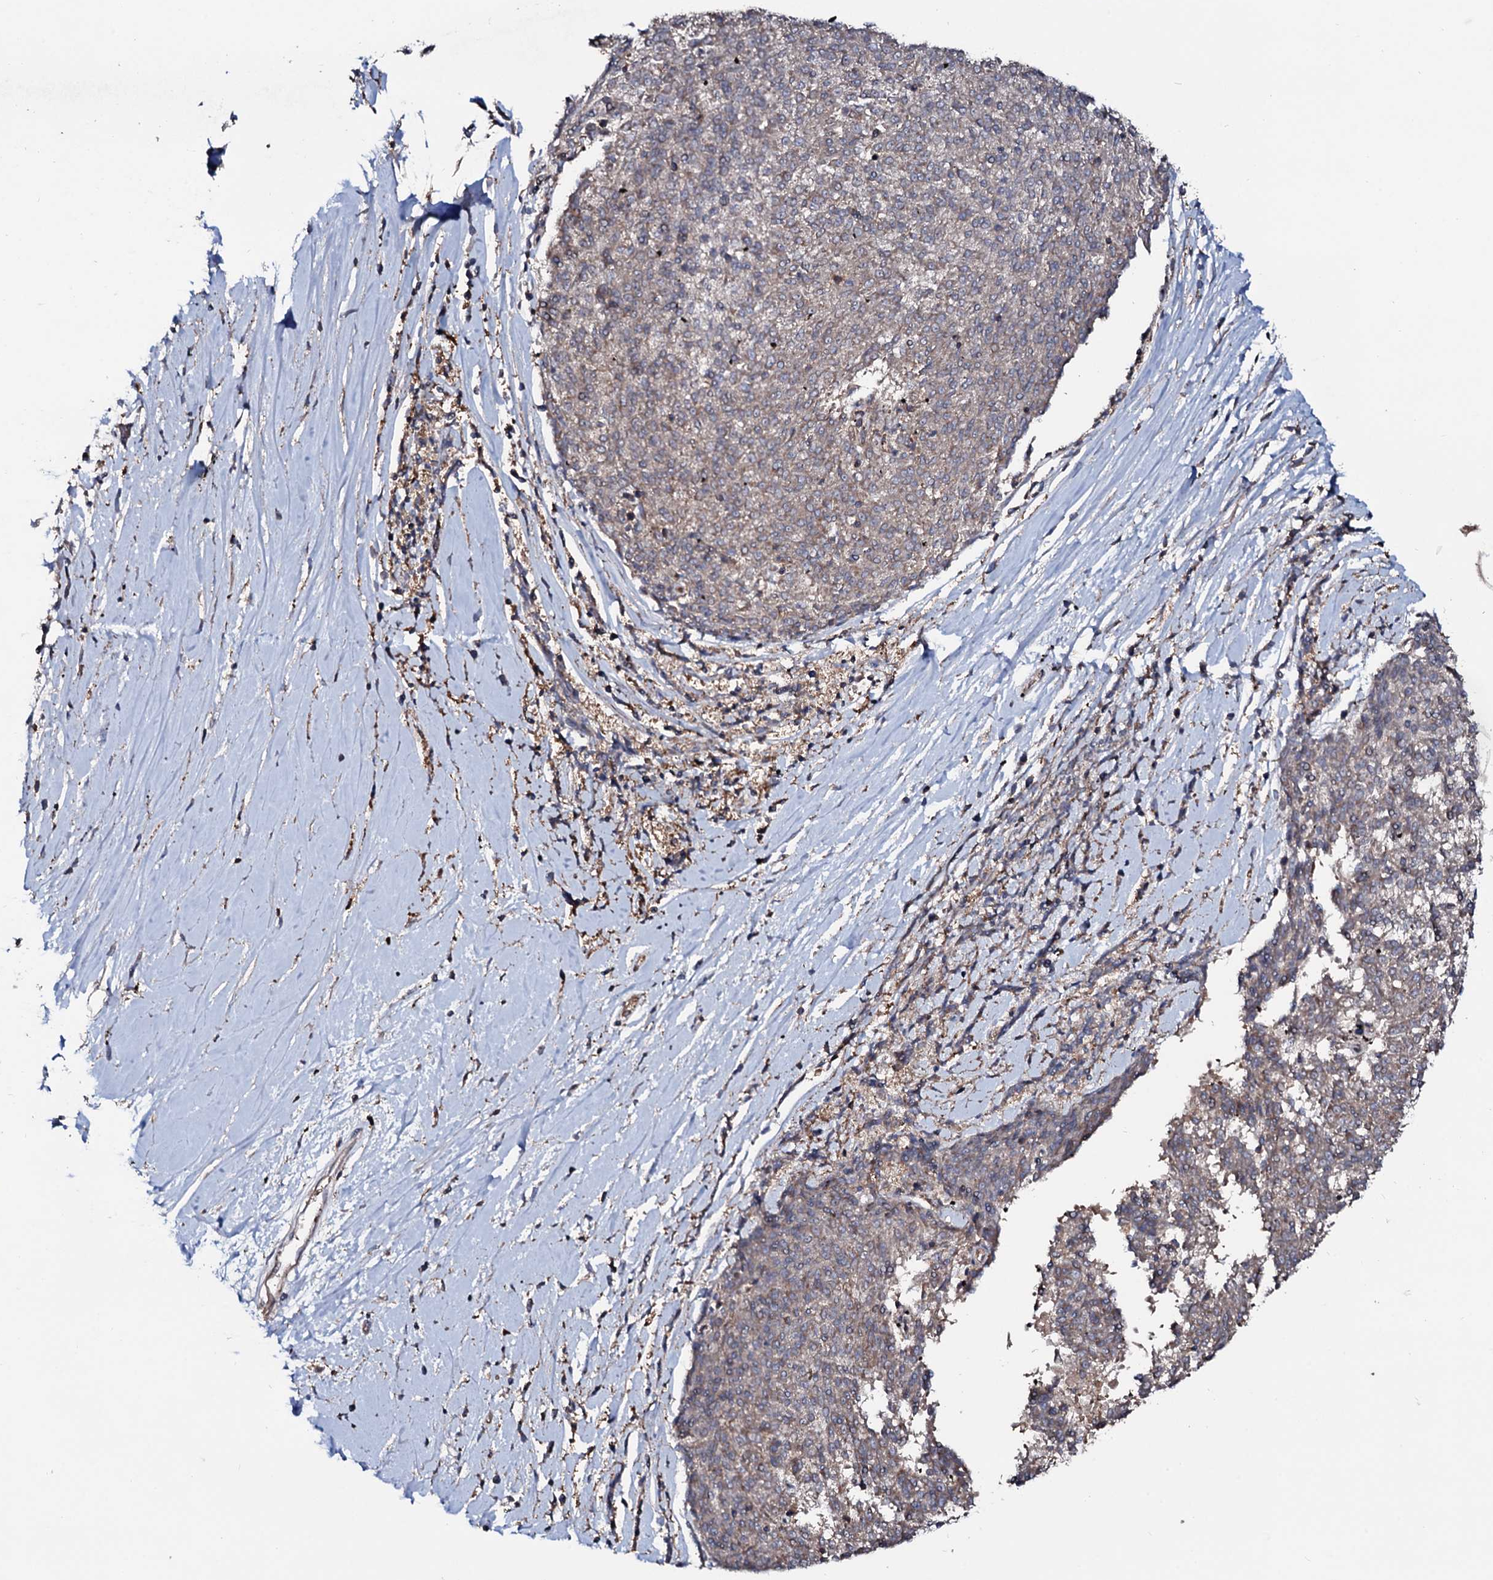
{"staining": {"intensity": "weak", "quantity": ">75%", "location": "cytoplasmic/membranous"}, "tissue": "melanoma", "cell_type": "Tumor cells", "image_type": "cancer", "snomed": [{"axis": "morphology", "description": "Malignant melanoma, NOS"}, {"axis": "topography", "description": "Skin"}], "caption": "A low amount of weak cytoplasmic/membranous positivity is present in approximately >75% of tumor cells in melanoma tissue. The protein is shown in brown color, while the nuclei are stained blue.", "gene": "COG6", "patient": {"sex": "female", "age": 72}}